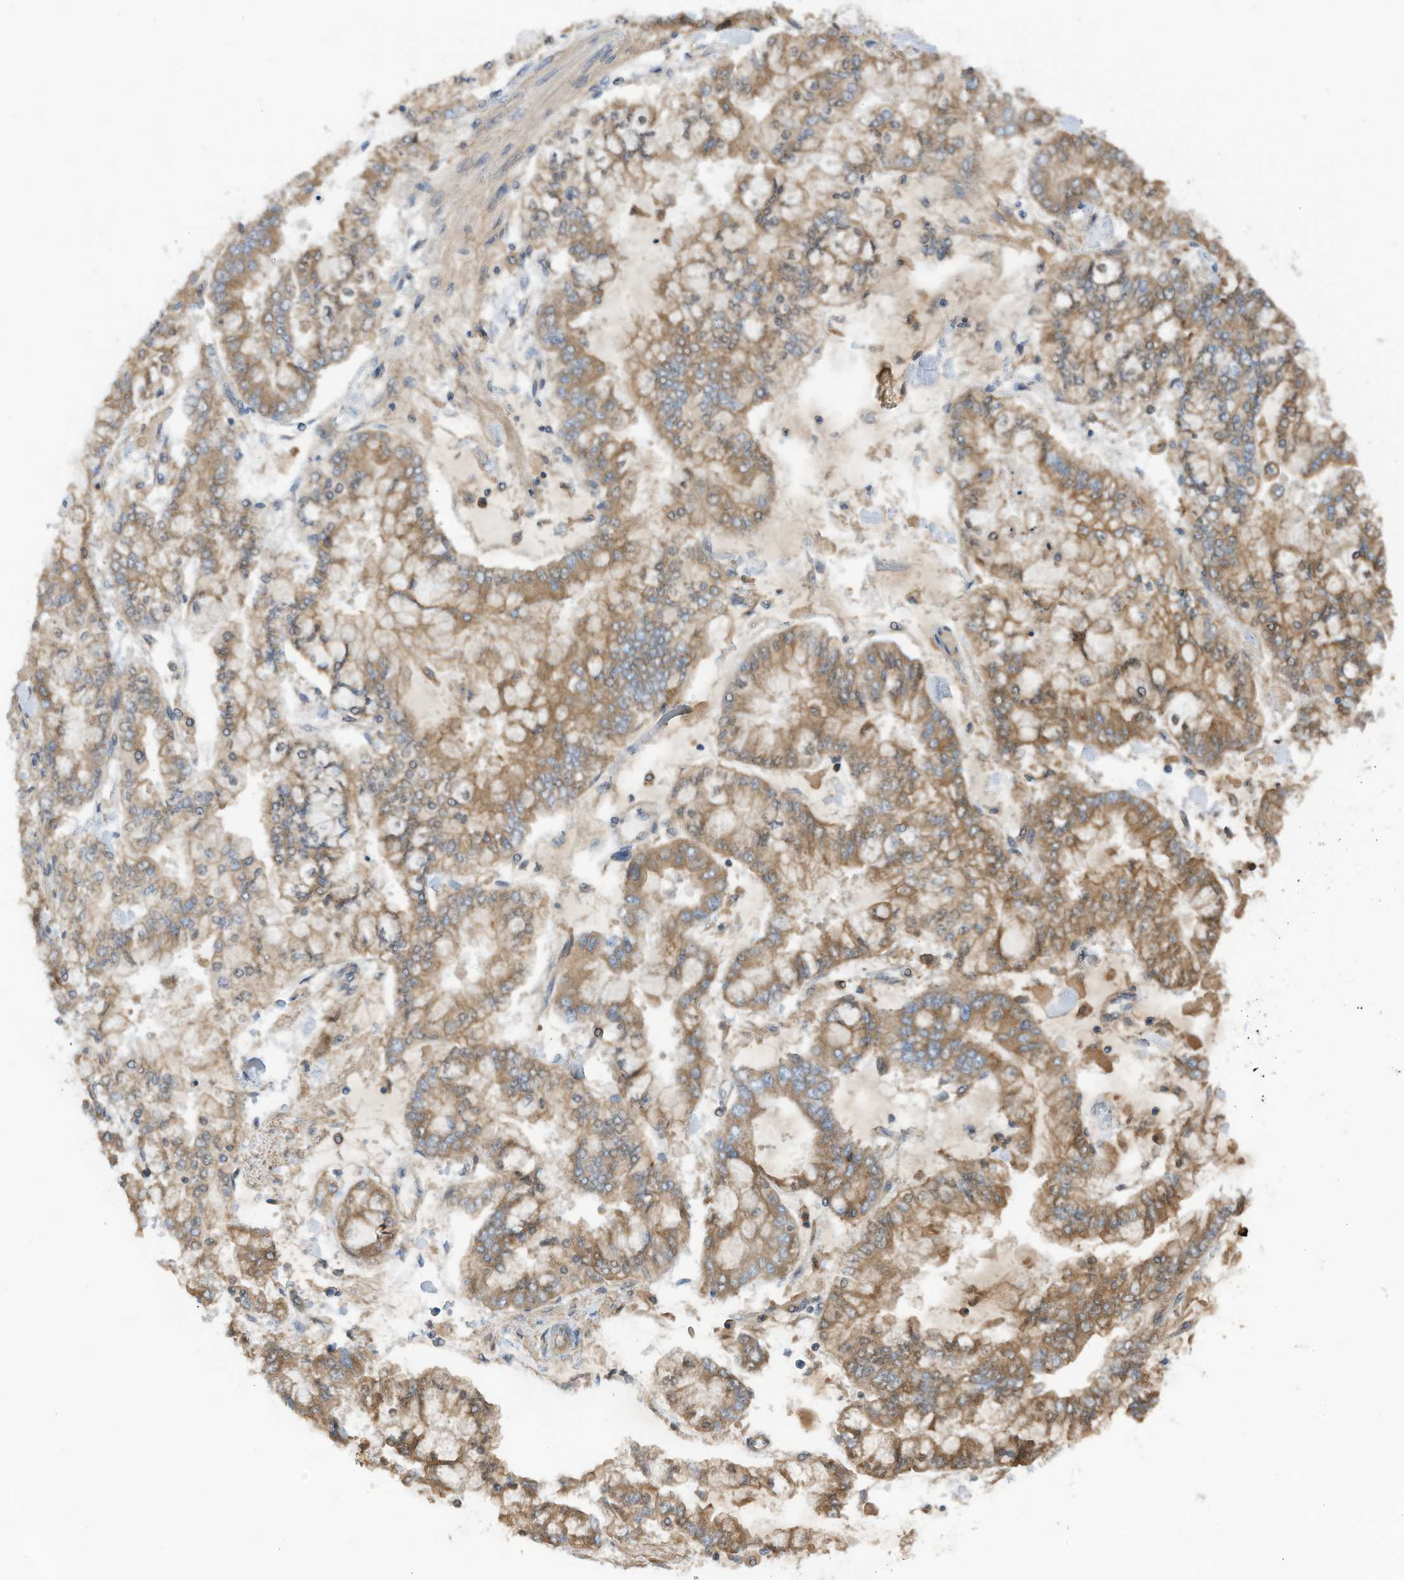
{"staining": {"intensity": "moderate", "quantity": ">75%", "location": "cytoplasmic/membranous"}, "tissue": "stomach cancer", "cell_type": "Tumor cells", "image_type": "cancer", "snomed": [{"axis": "morphology", "description": "Normal tissue, NOS"}, {"axis": "morphology", "description": "Adenocarcinoma, NOS"}, {"axis": "topography", "description": "Stomach, upper"}, {"axis": "topography", "description": "Stomach"}], "caption": "DAB (3,3'-diaminobenzidine) immunohistochemical staining of stomach cancer displays moderate cytoplasmic/membranous protein expression in about >75% of tumor cells.", "gene": "SLC5A11", "patient": {"sex": "male", "age": 76}}